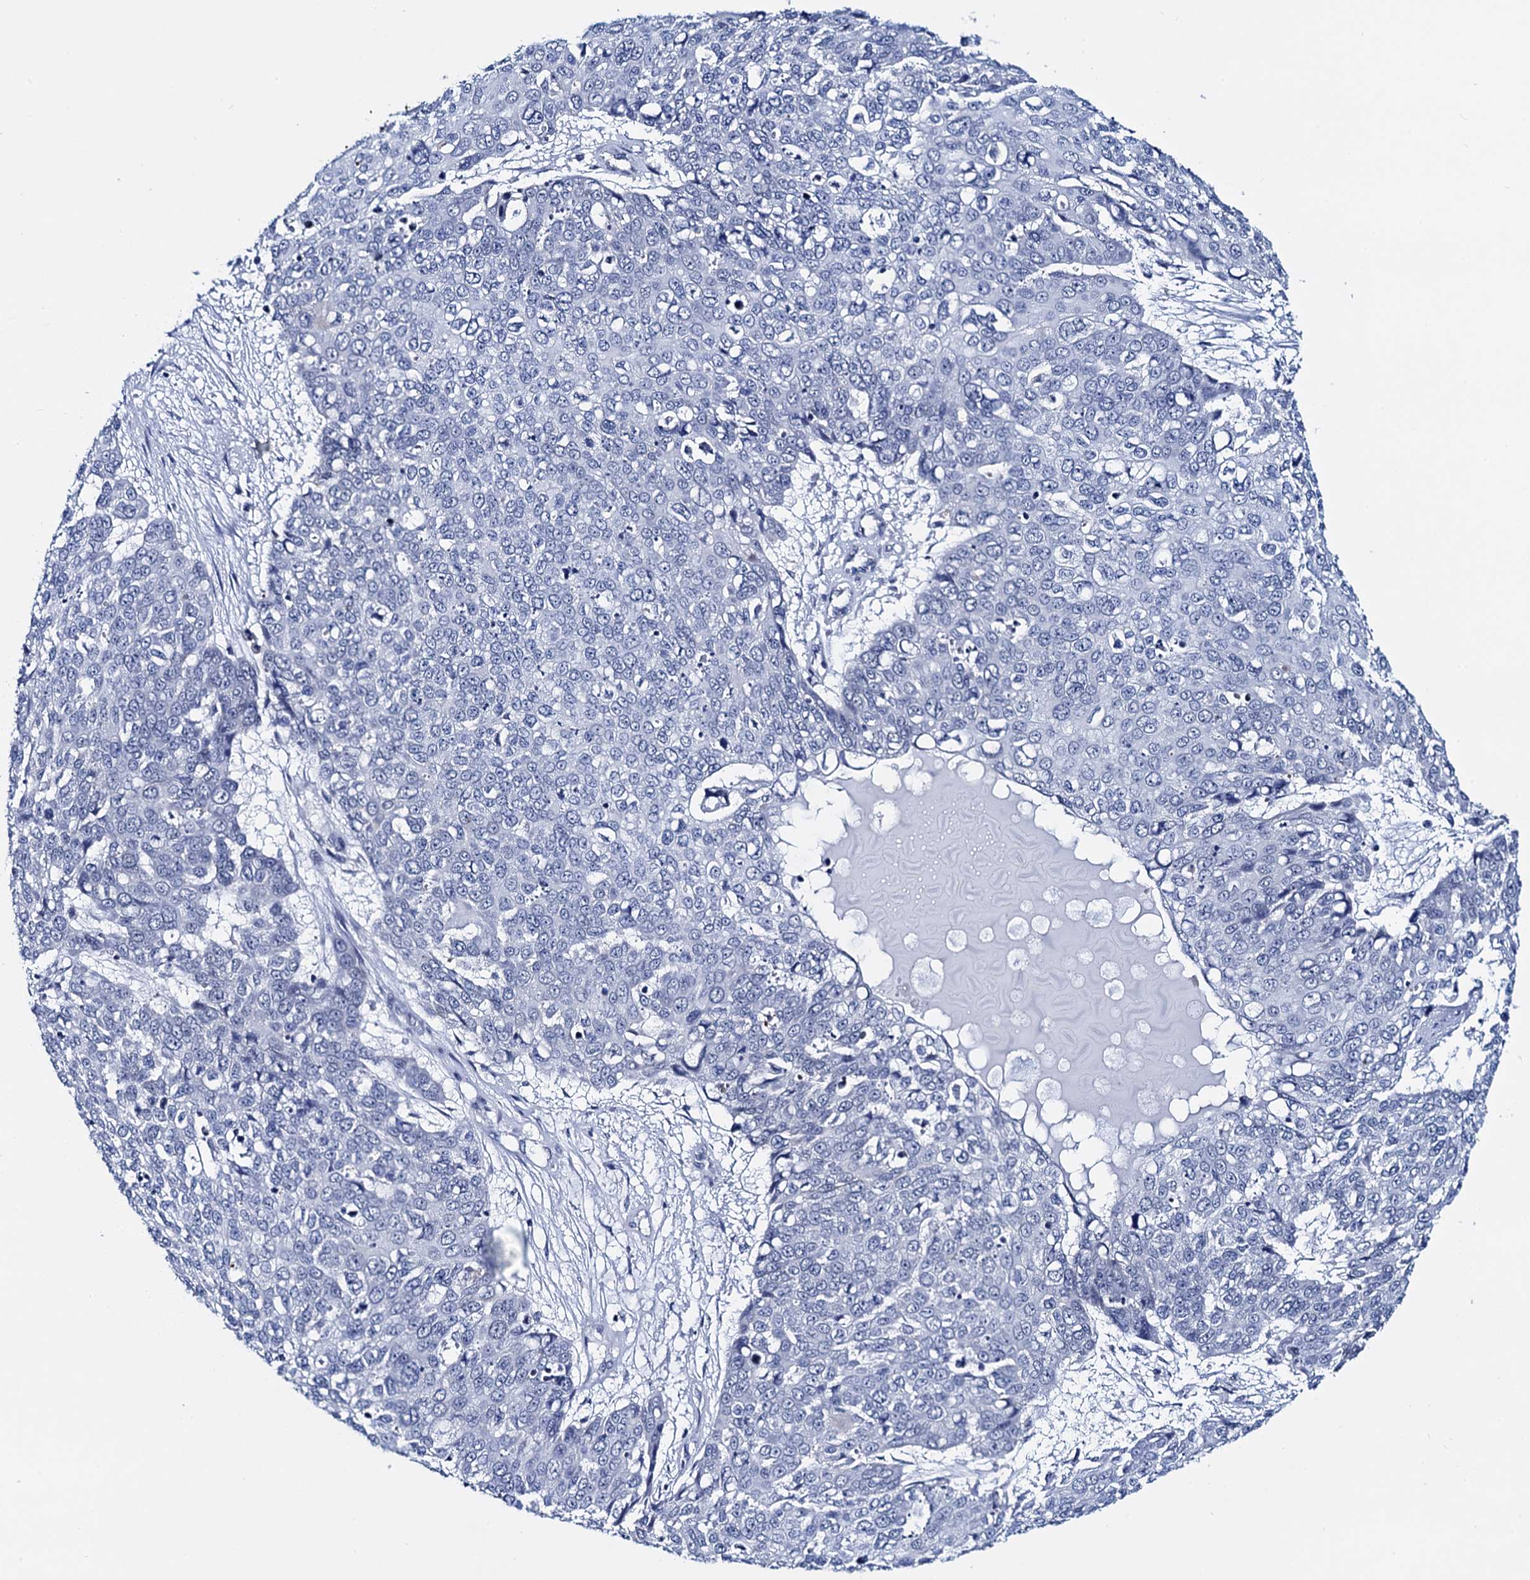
{"staining": {"intensity": "negative", "quantity": "none", "location": "none"}, "tissue": "skin cancer", "cell_type": "Tumor cells", "image_type": "cancer", "snomed": [{"axis": "morphology", "description": "Squamous cell carcinoma, NOS"}, {"axis": "topography", "description": "Skin"}], "caption": "DAB immunohistochemical staining of skin squamous cell carcinoma reveals no significant staining in tumor cells.", "gene": "C16orf87", "patient": {"sex": "male", "age": 71}}